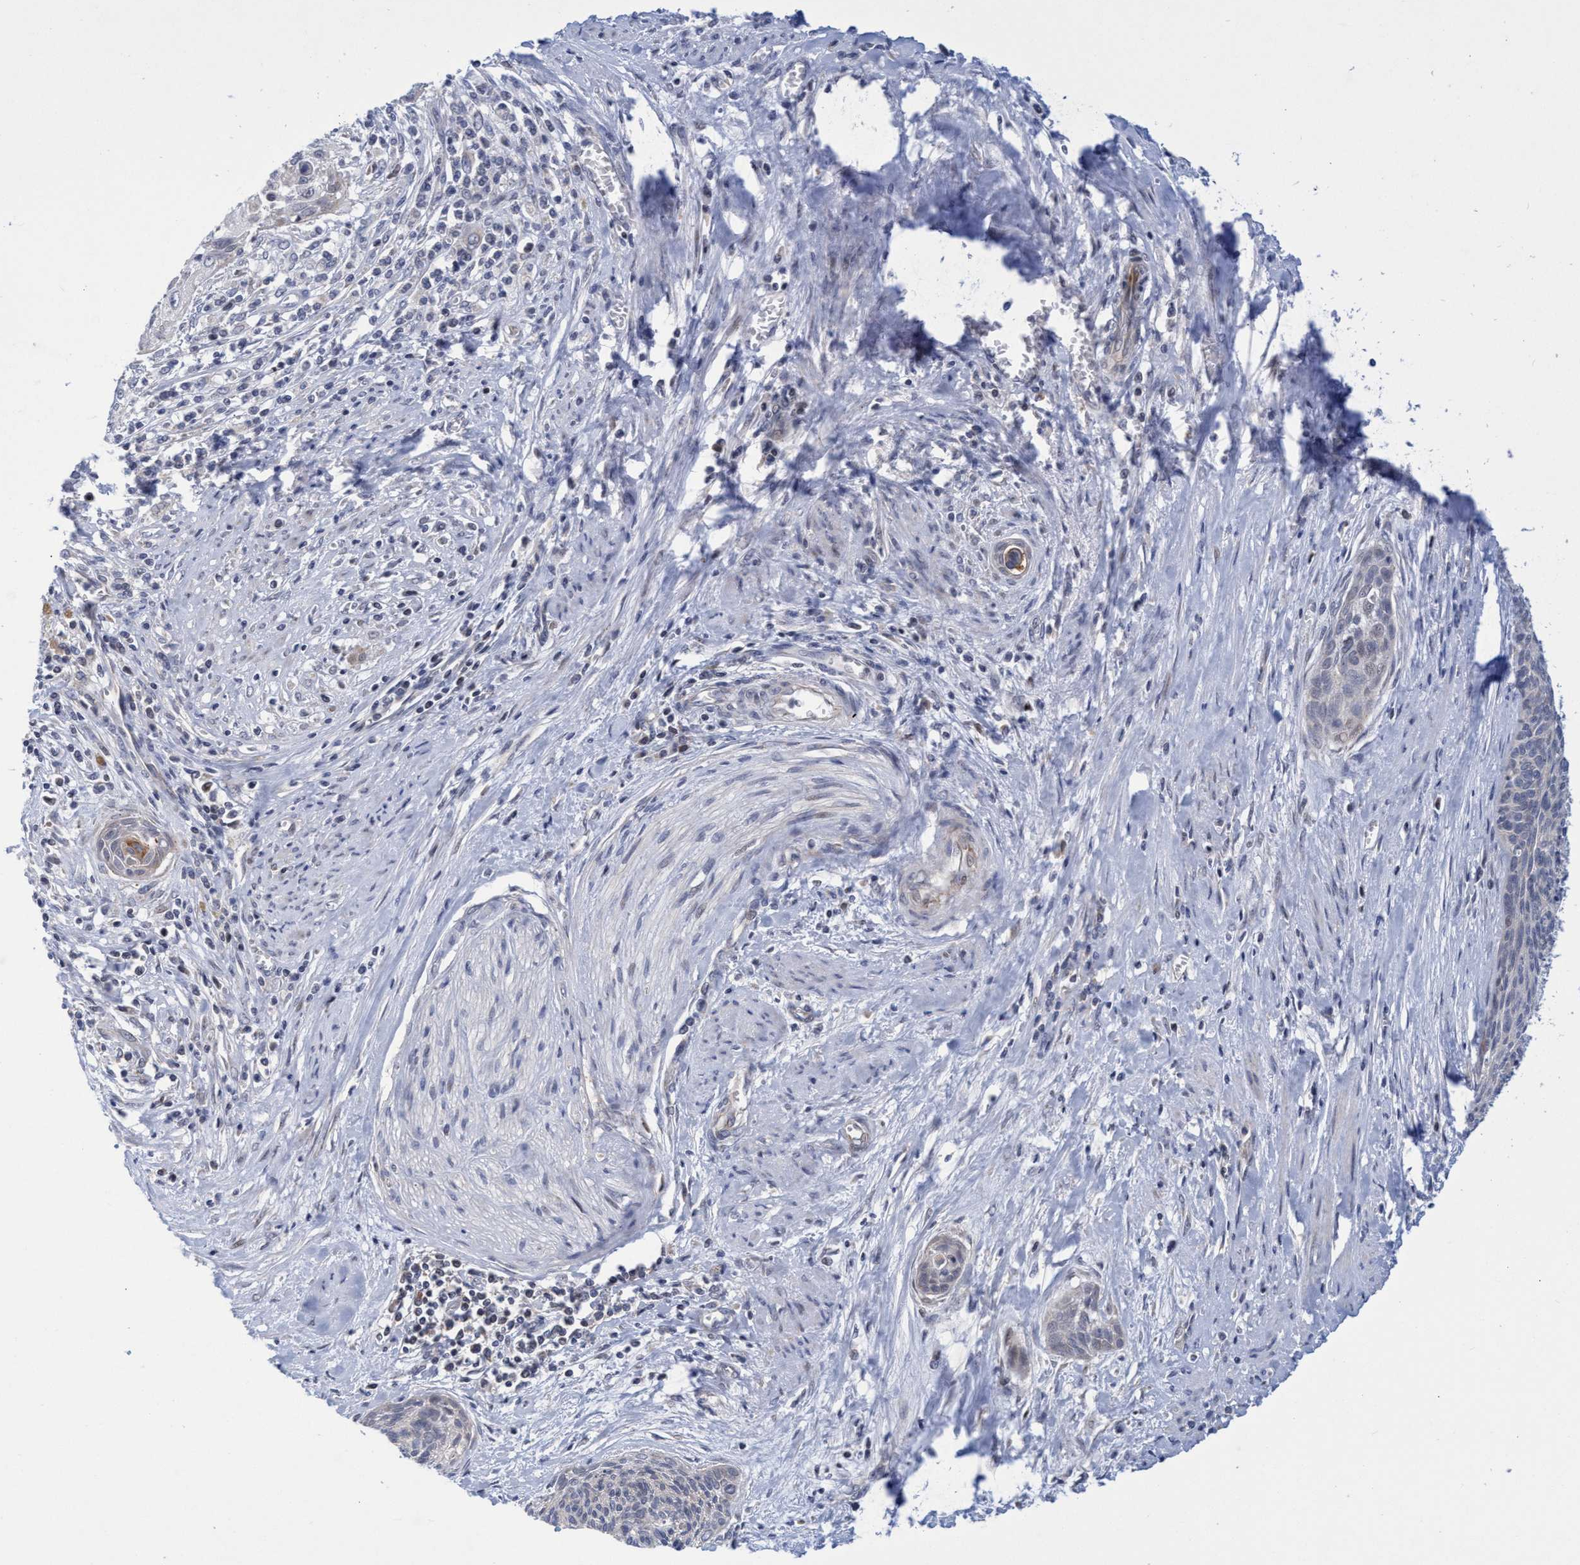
{"staining": {"intensity": "moderate", "quantity": "<25%", "location": "cytoplasmic/membranous"}, "tissue": "cervical cancer", "cell_type": "Tumor cells", "image_type": "cancer", "snomed": [{"axis": "morphology", "description": "Squamous cell carcinoma, NOS"}, {"axis": "topography", "description": "Cervix"}], "caption": "Protein expression analysis of human cervical squamous cell carcinoma reveals moderate cytoplasmic/membranous positivity in approximately <25% of tumor cells. The staining was performed using DAB, with brown indicating positive protein expression. Nuclei are stained blue with hematoxylin.", "gene": "NAT16", "patient": {"sex": "female", "age": 55}}